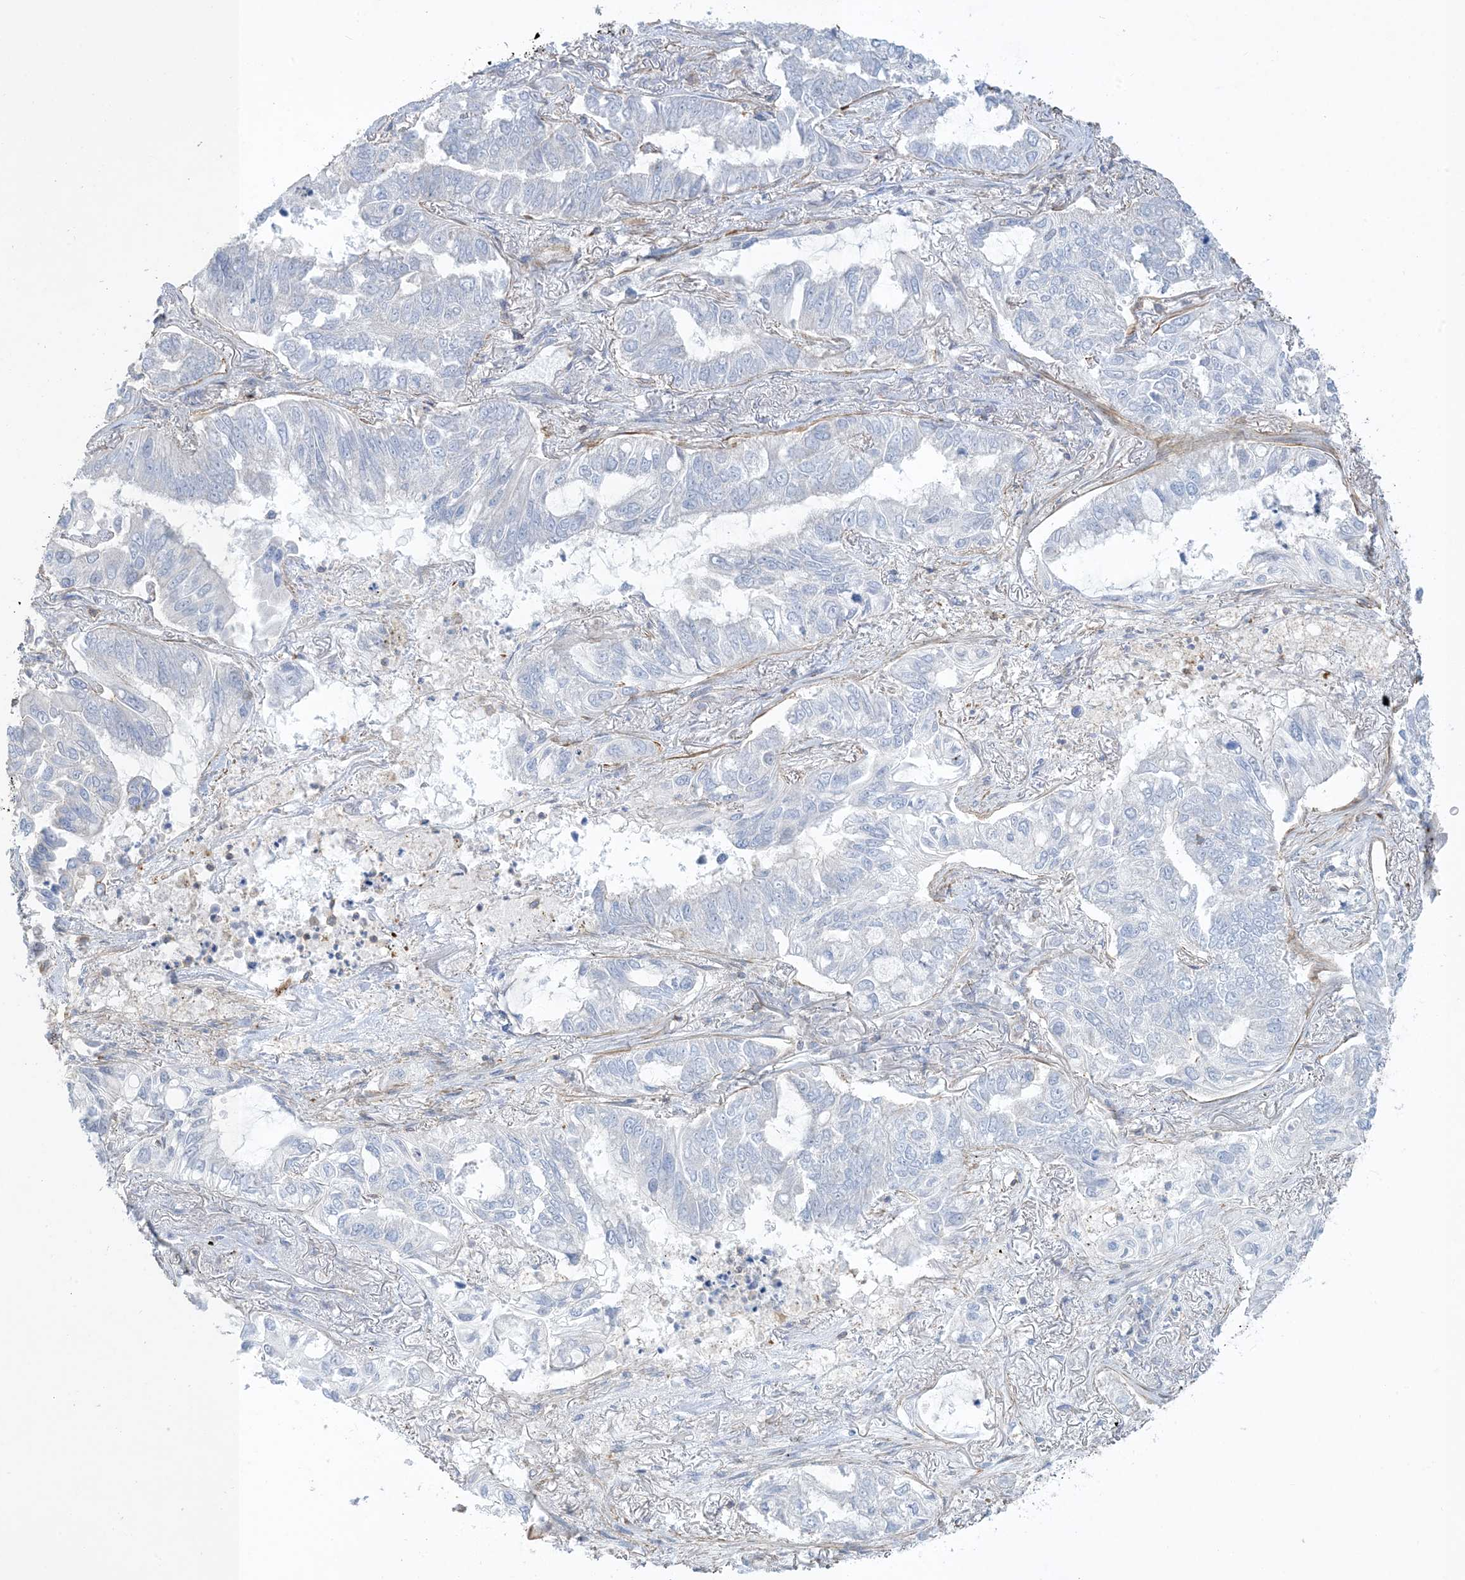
{"staining": {"intensity": "negative", "quantity": "none", "location": "none"}, "tissue": "lung cancer", "cell_type": "Tumor cells", "image_type": "cancer", "snomed": [{"axis": "morphology", "description": "Adenocarcinoma, NOS"}, {"axis": "topography", "description": "Lung"}], "caption": "Adenocarcinoma (lung) stained for a protein using IHC displays no expression tumor cells.", "gene": "GTF3C2", "patient": {"sex": "male", "age": 64}}